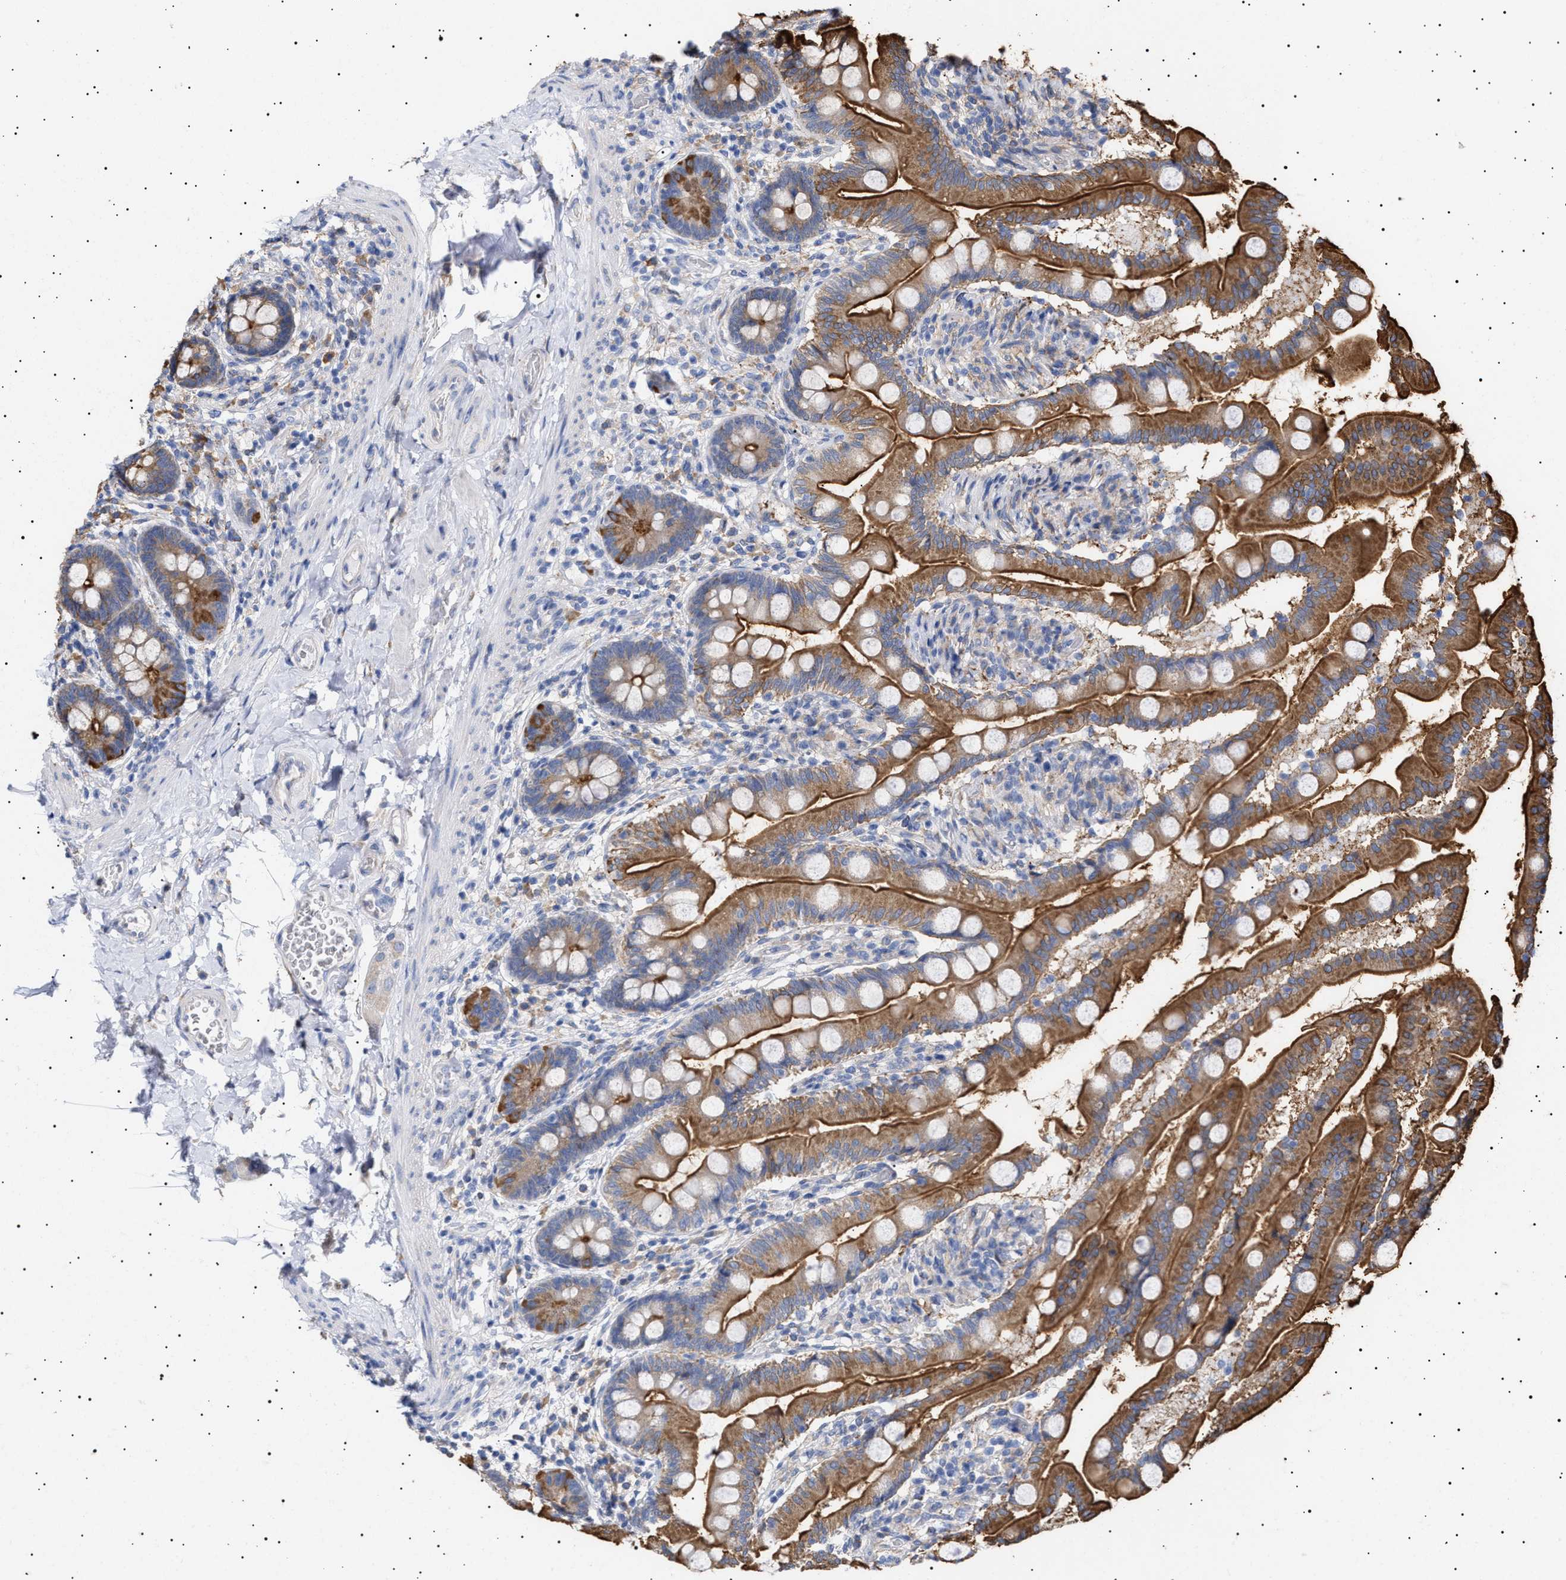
{"staining": {"intensity": "strong", "quantity": ">75%", "location": "cytoplasmic/membranous"}, "tissue": "small intestine", "cell_type": "Glandular cells", "image_type": "normal", "snomed": [{"axis": "morphology", "description": "Normal tissue, NOS"}, {"axis": "topography", "description": "Small intestine"}], "caption": "This is an image of immunohistochemistry (IHC) staining of normal small intestine, which shows strong expression in the cytoplasmic/membranous of glandular cells.", "gene": "ERCC6L2", "patient": {"sex": "female", "age": 56}}